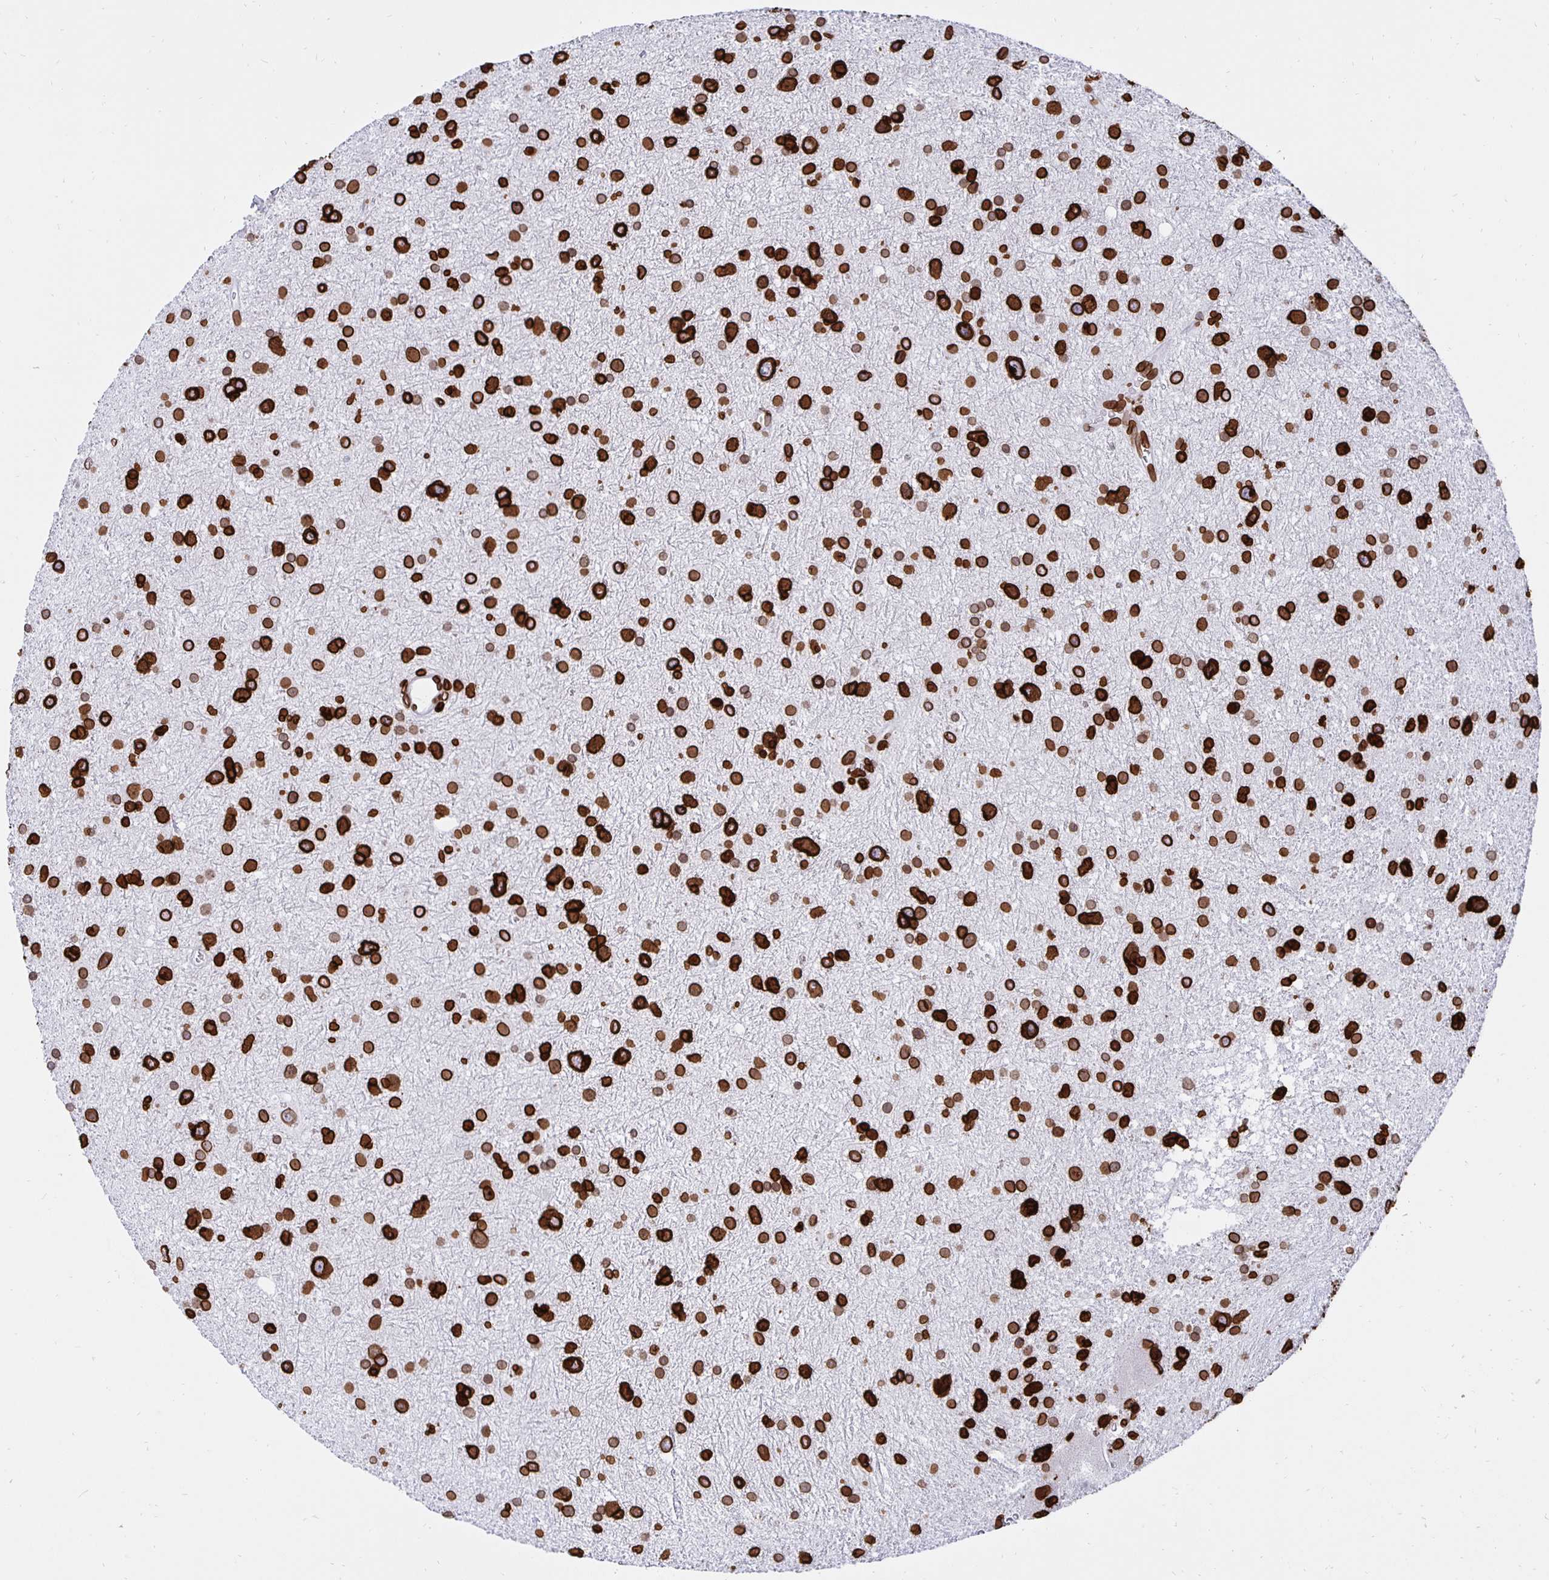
{"staining": {"intensity": "strong", "quantity": ">75%", "location": "cytoplasmic/membranous,nuclear"}, "tissue": "glioma", "cell_type": "Tumor cells", "image_type": "cancer", "snomed": [{"axis": "morphology", "description": "Glioma, malignant, Low grade"}, {"axis": "topography", "description": "Brain"}], "caption": "A micrograph of malignant low-grade glioma stained for a protein demonstrates strong cytoplasmic/membranous and nuclear brown staining in tumor cells. (Stains: DAB in brown, nuclei in blue, Microscopy: brightfield microscopy at high magnification).", "gene": "LMNB1", "patient": {"sex": "female", "age": 55}}